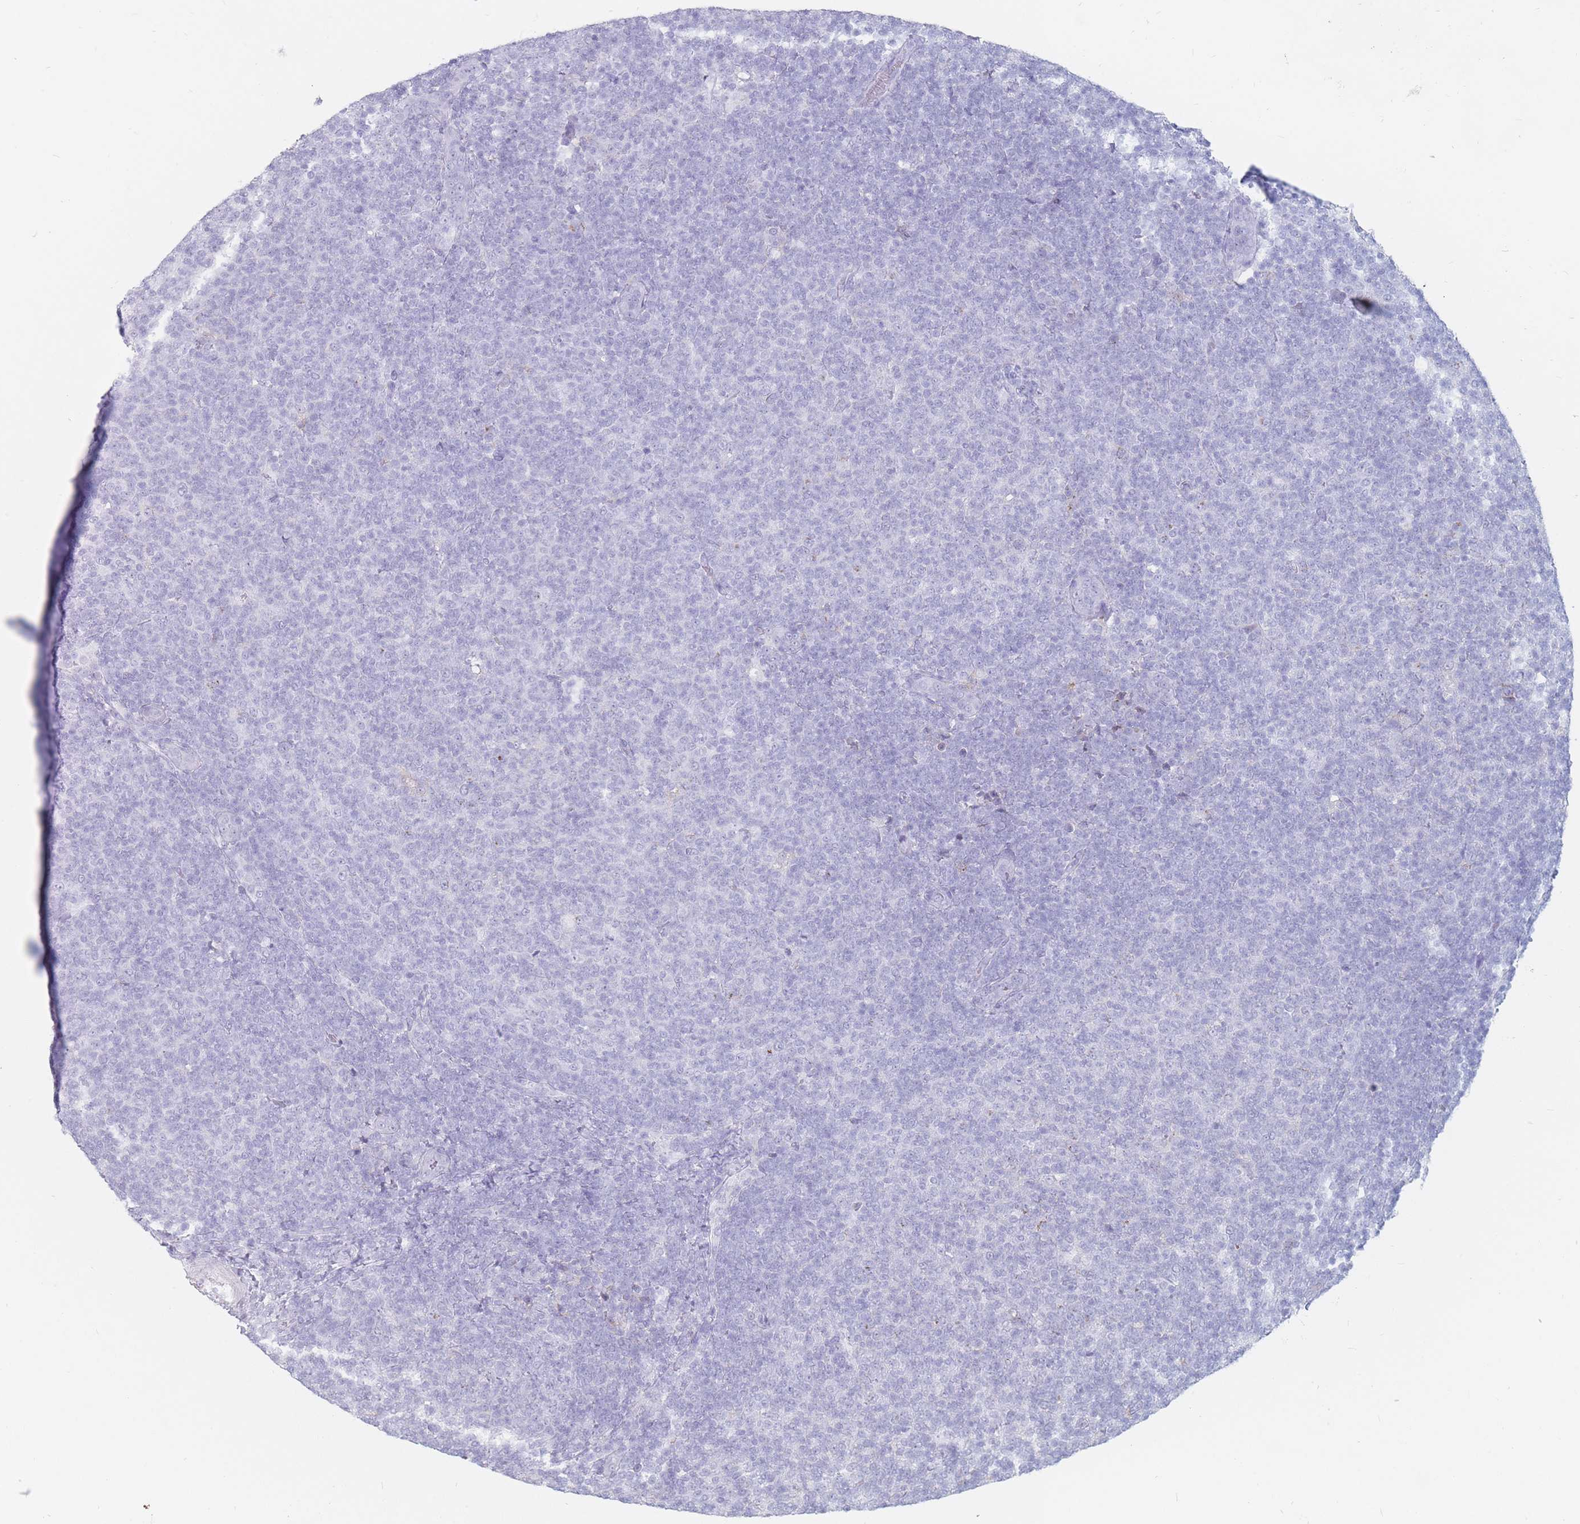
{"staining": {"intensity": "negative", "quantity": "none", "location": "none"}, "tissue": "lymphoma", "cell_type": "Tumor cells", "image_type": "cancer", "snomed": [{"axis": "morphology", "description": "Malignant lymphoma, non-Hodgkin's type, Low grade"}, {"axis": "topography", "description": "Lymph node"}], "caption": "This is an immunohistochemistry histopathology image of lymphoma. There is no staining in tumor cells.", "gene": "ST3GAL5", "patient": {"sex": "male", "age": 66}}